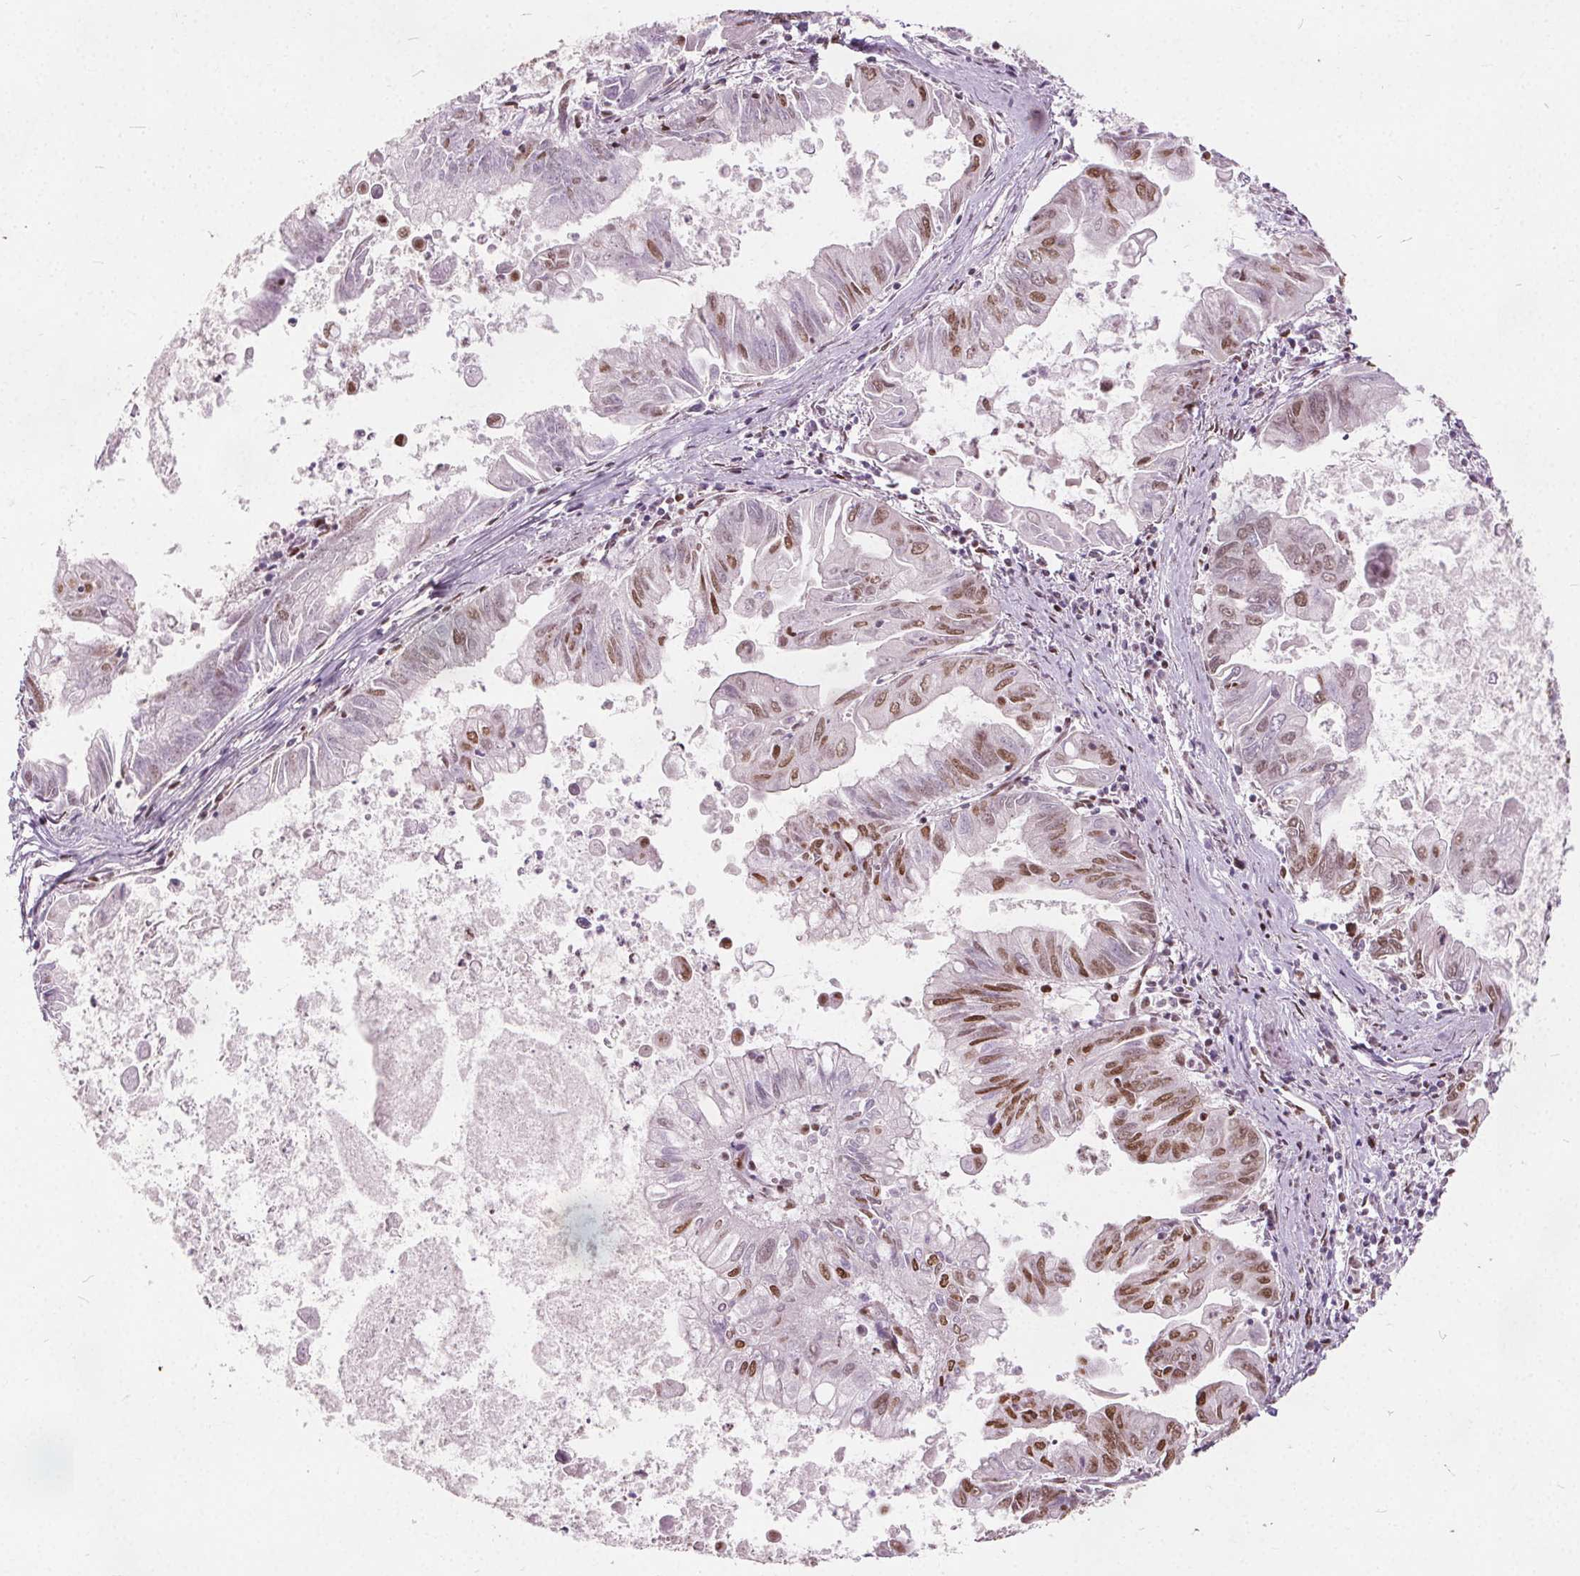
{"staining": {"intensity": "moderate", "quantity": "25%-75%", "location": "nuclear"}, "tissue": "stomach cancer", "cell_type": "Tumor cells", "image_type": "cancer", "snomed": [{"axis": "morphology", "description": "Adenocarcinoma, NOS"}, {"axis": "topography", "description": "Stomach, upper"}], "caption": "IHC histopathology image of stomach cancer stained for a protein (brown), which displays medium levels of moderate nuclear staining in approximately 25%-75% of tumor cells.", "gene": "ISLR2", "patient": {"sex": "male", "age": 80}}